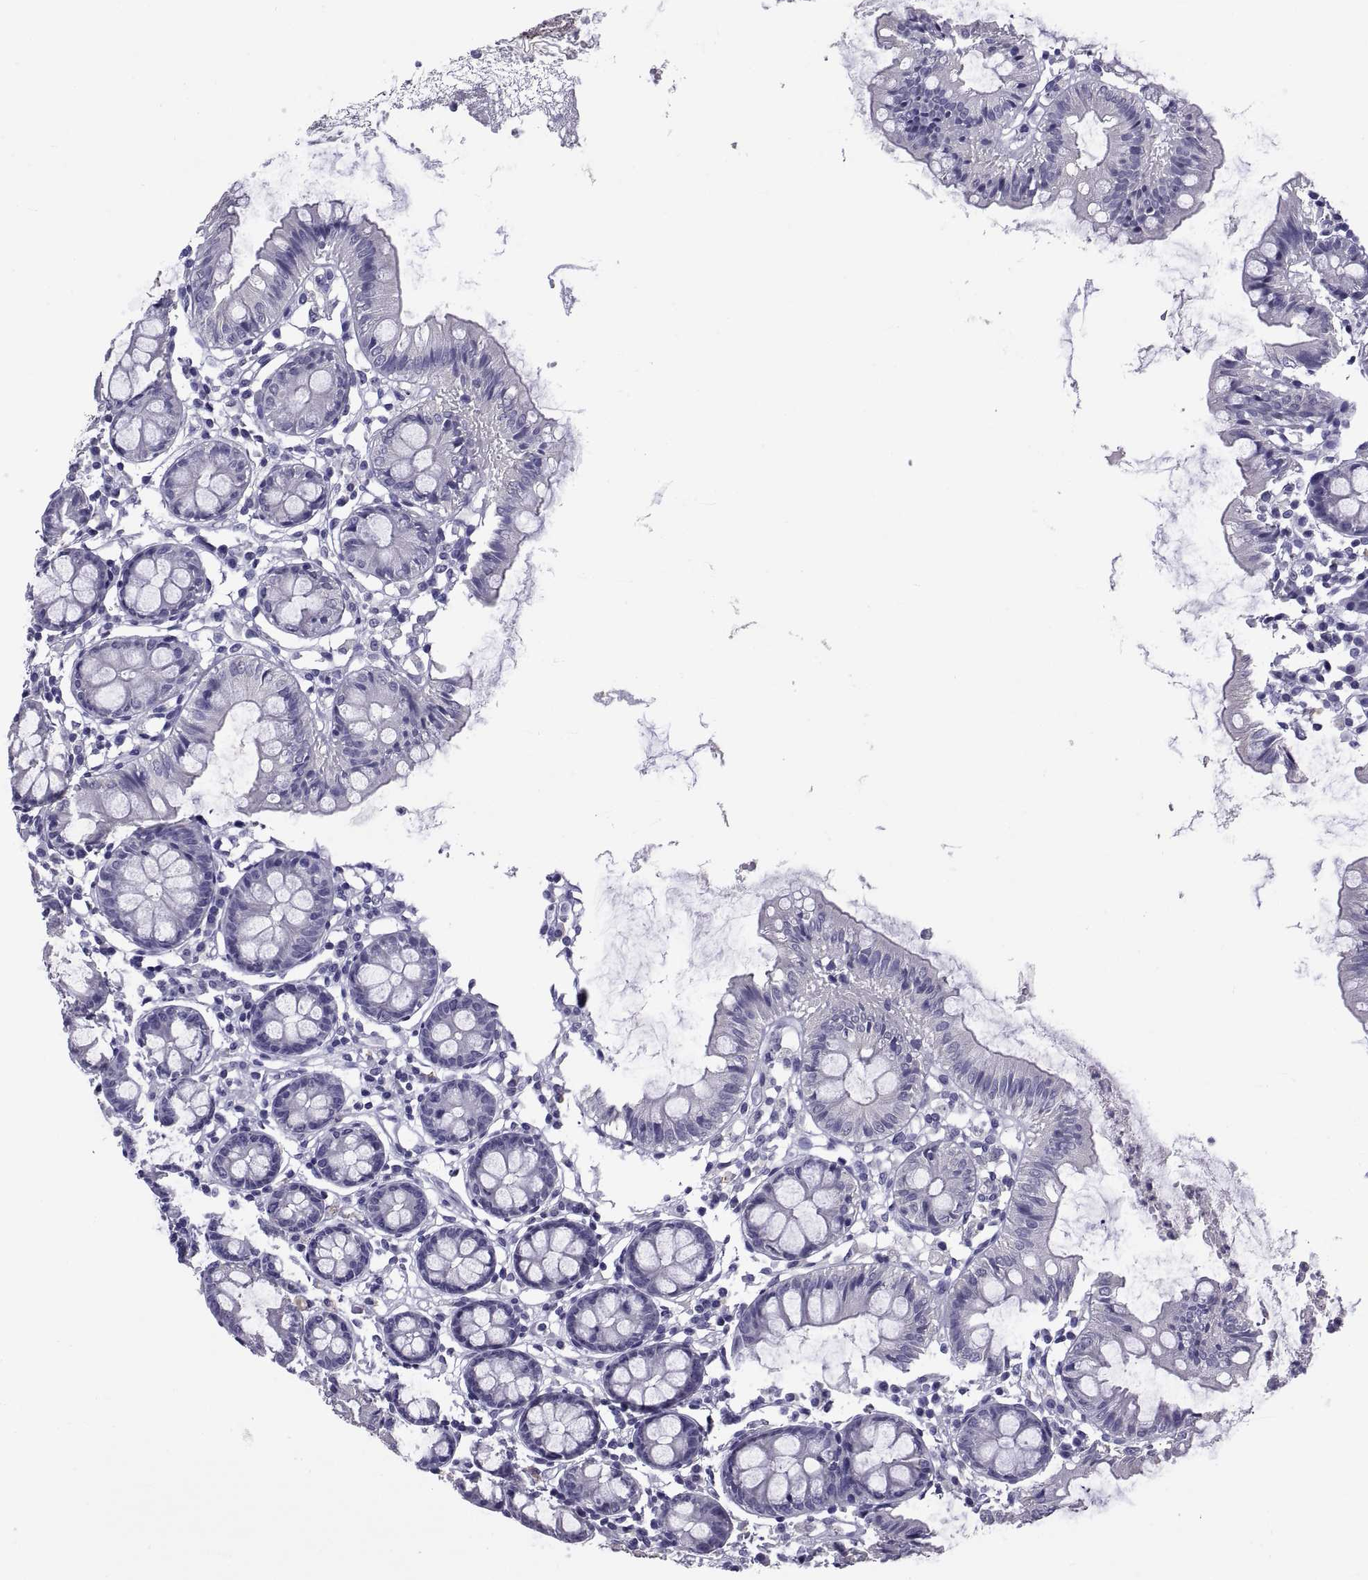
{"staining": {"intensity": "negative", "quantity": "none", "location": "none"}, "tissue": "colon", "cell_type": "Endothelial cells", "image_type": "normal", "snomed": [{"axis": "morphology", "description": "Normal tissue, NOS"}, {"axis": "topography", "description": "Colon"}], "caption": "This is a micrograph of IHC staining of benign colon, which shows no staining in endothelial cells. Nuclei are stained in blue.", "gene": "TGFBR3L", "patient": {"sex": "female", "age": 84}}